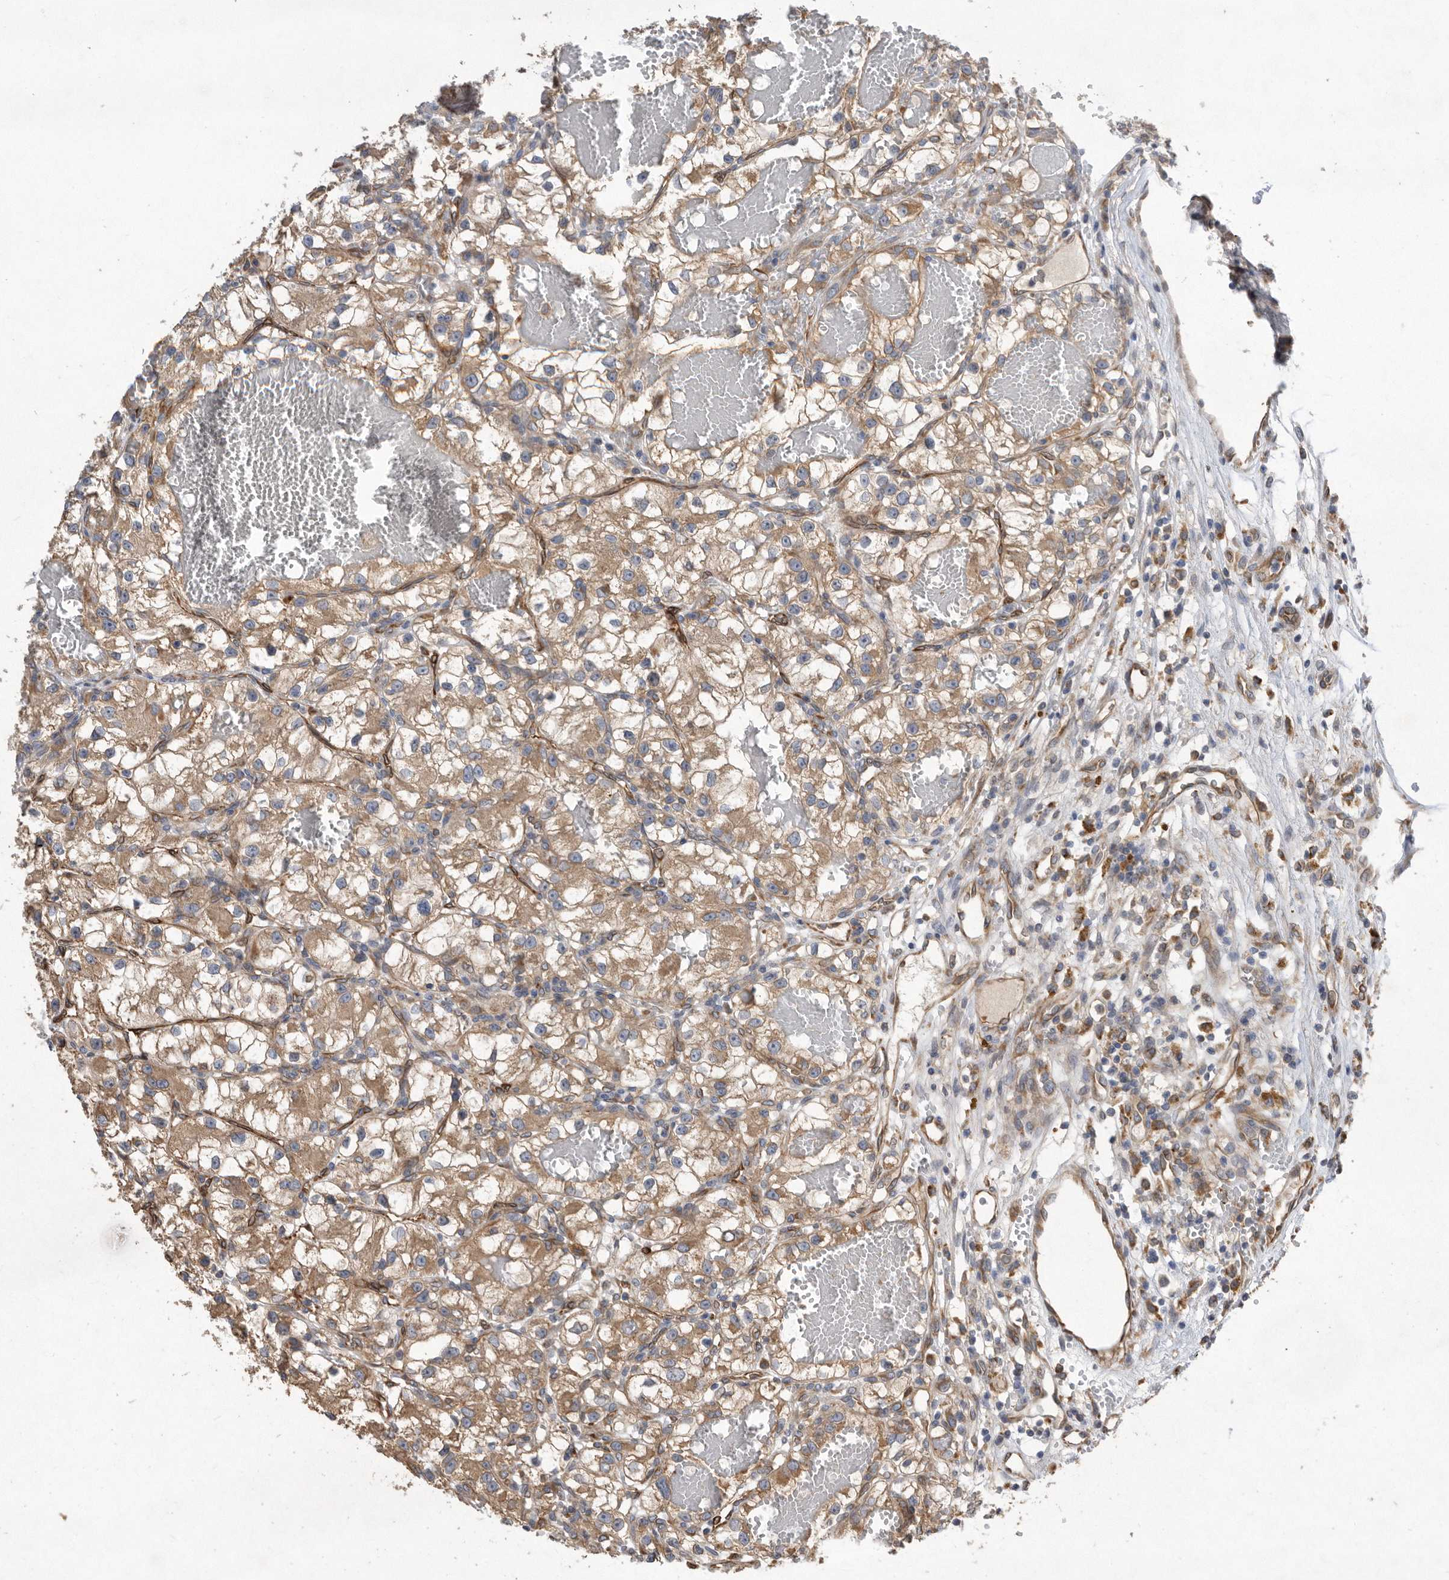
{"staining": {"intensity": "moderate", "quantity": ">75%", "location": "cytoplasmic/membranous"}, "tissue": "renal cancer", "cell_type": "Tumor cells", "image_type": "cancer", "snomed": [{"axis": "morphology", "description": "Adenocarcinoma, NOS"}, {"axis": "topography", "description": "Kidney"}], "caption": "DAB (3,3'-diaminobenzidine) immunohistochemical staining of renal cancer exhibits moderate cytoplasmic/membranous protein staining in about >75% of tumor cells.", "gene": "PON2", "patient": {"sex": "female", "age": 57}}